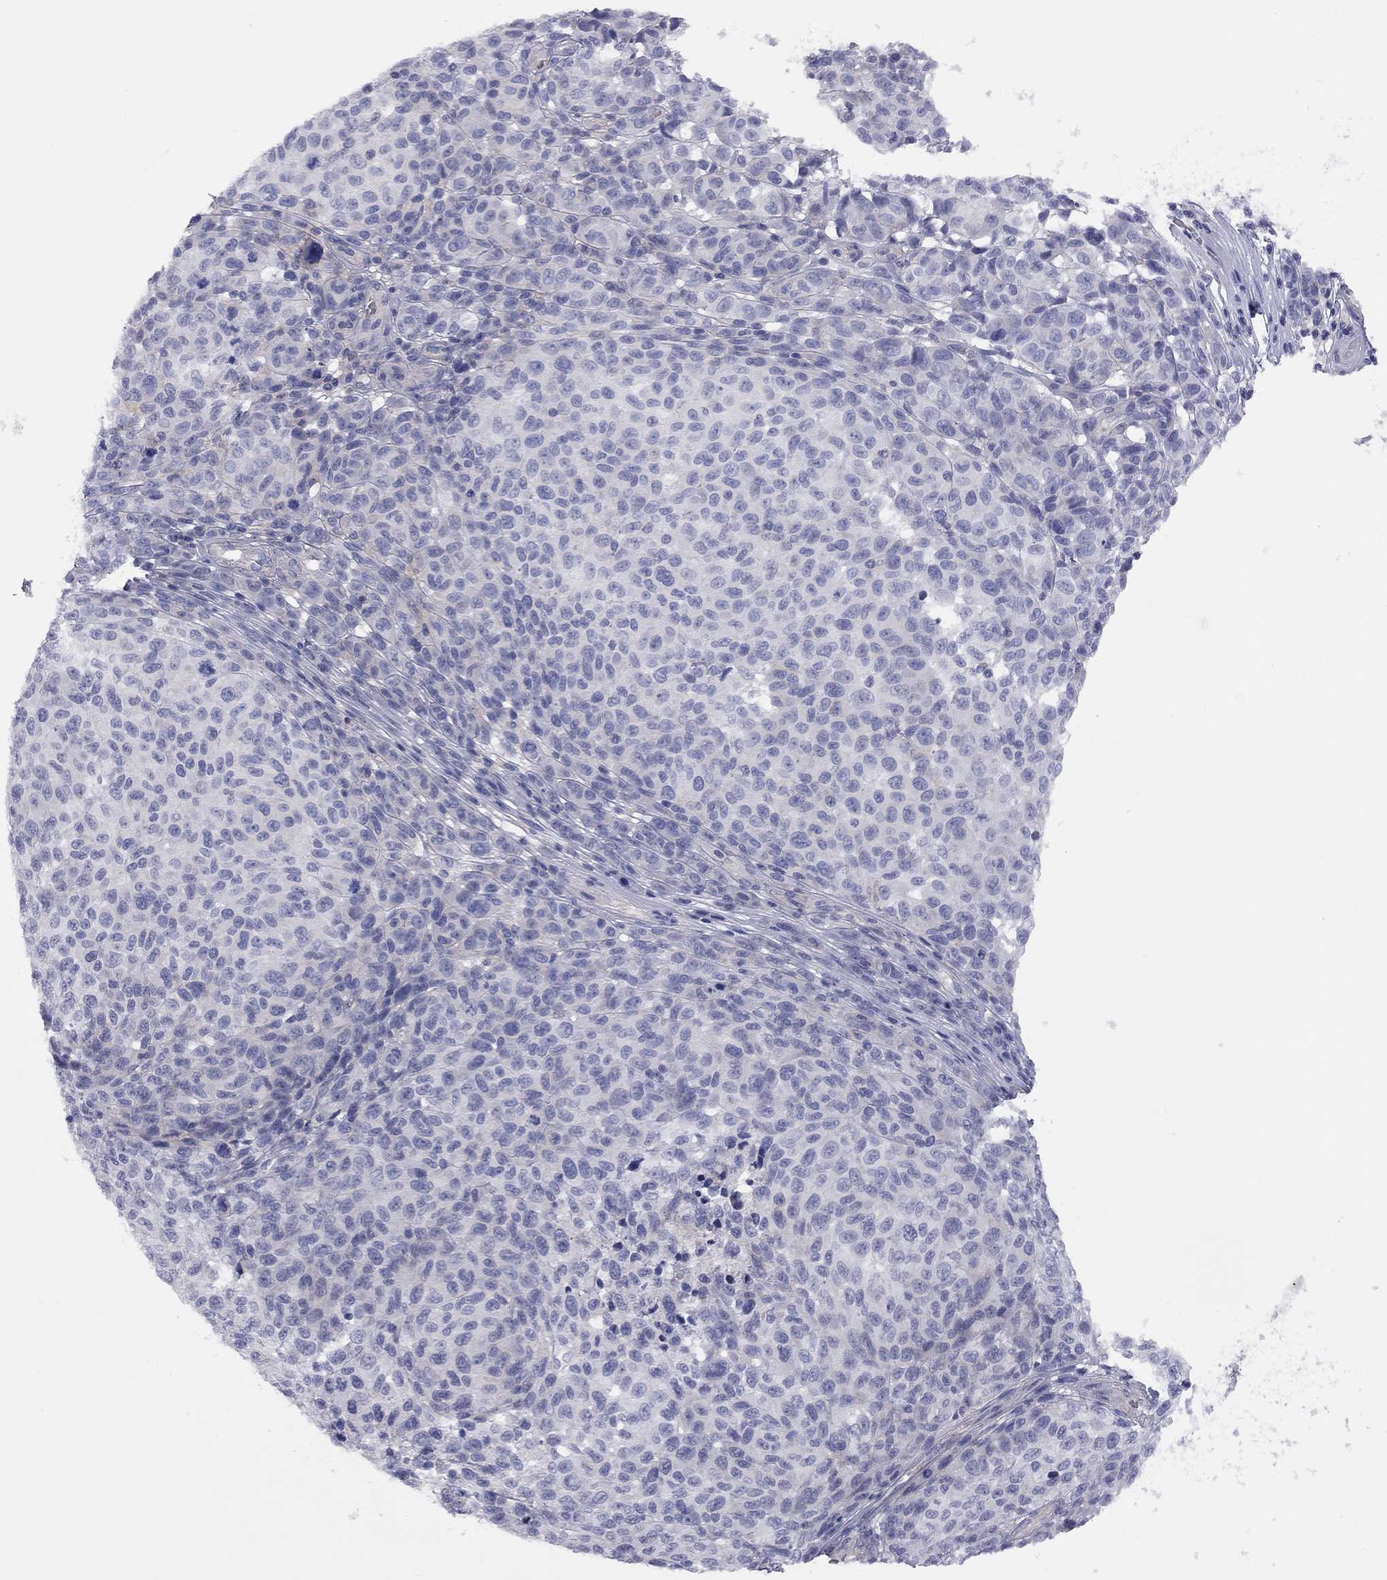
{"staining": {"intensity": "negative", "quantity": "none", "location": "none"}, "tissue": "melanoma", "cell_type": "Tumor cells", "image_type": "cancer", "snomed": [{"axis": "morphology", "description": "Malignant melanoma, NOS"}, {"axis": "topography", "description": "Skin"}], "caption": "The micrograph demonstrates no staining of tumor cells in malignant melanoma.", "gene": "ADCYAP1", "patient": {"sex": "male", "age": 59}}